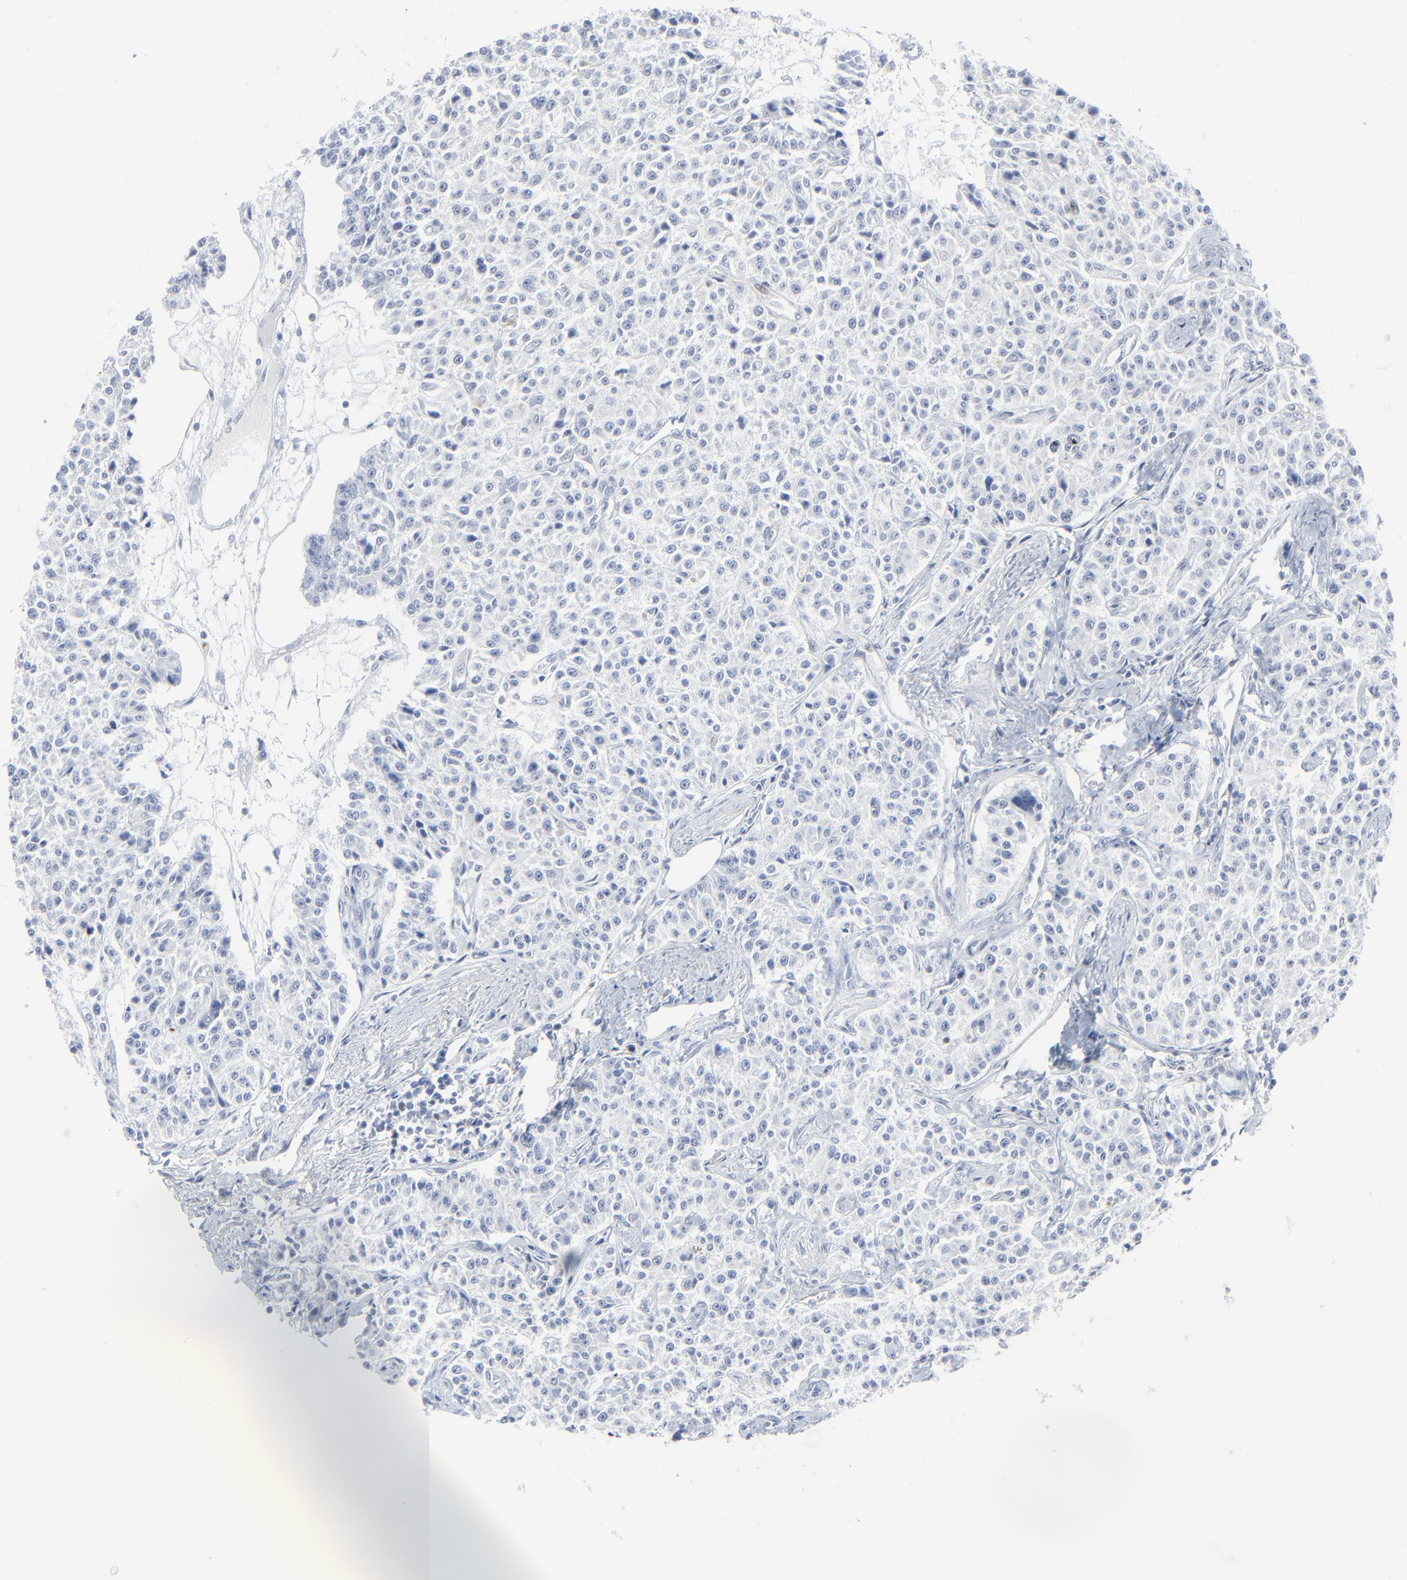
{"staining": {"intensity": "negative", "quantity": "none", "location": "none"}, "tissue": "carcinoid", "cell_type": "Tumor cells", "image_type": "cancer", "snomed": [{"axis": "morphology", "description": "Carcinoid, malignant, NOS"}, {"axis": "topography", "description": "Stomach"}], "caption": "There is no significant positivity in tumor cells of carcinoid.", "gene": "BIRC3", "patient": {"sex": "female", "age": 76}}